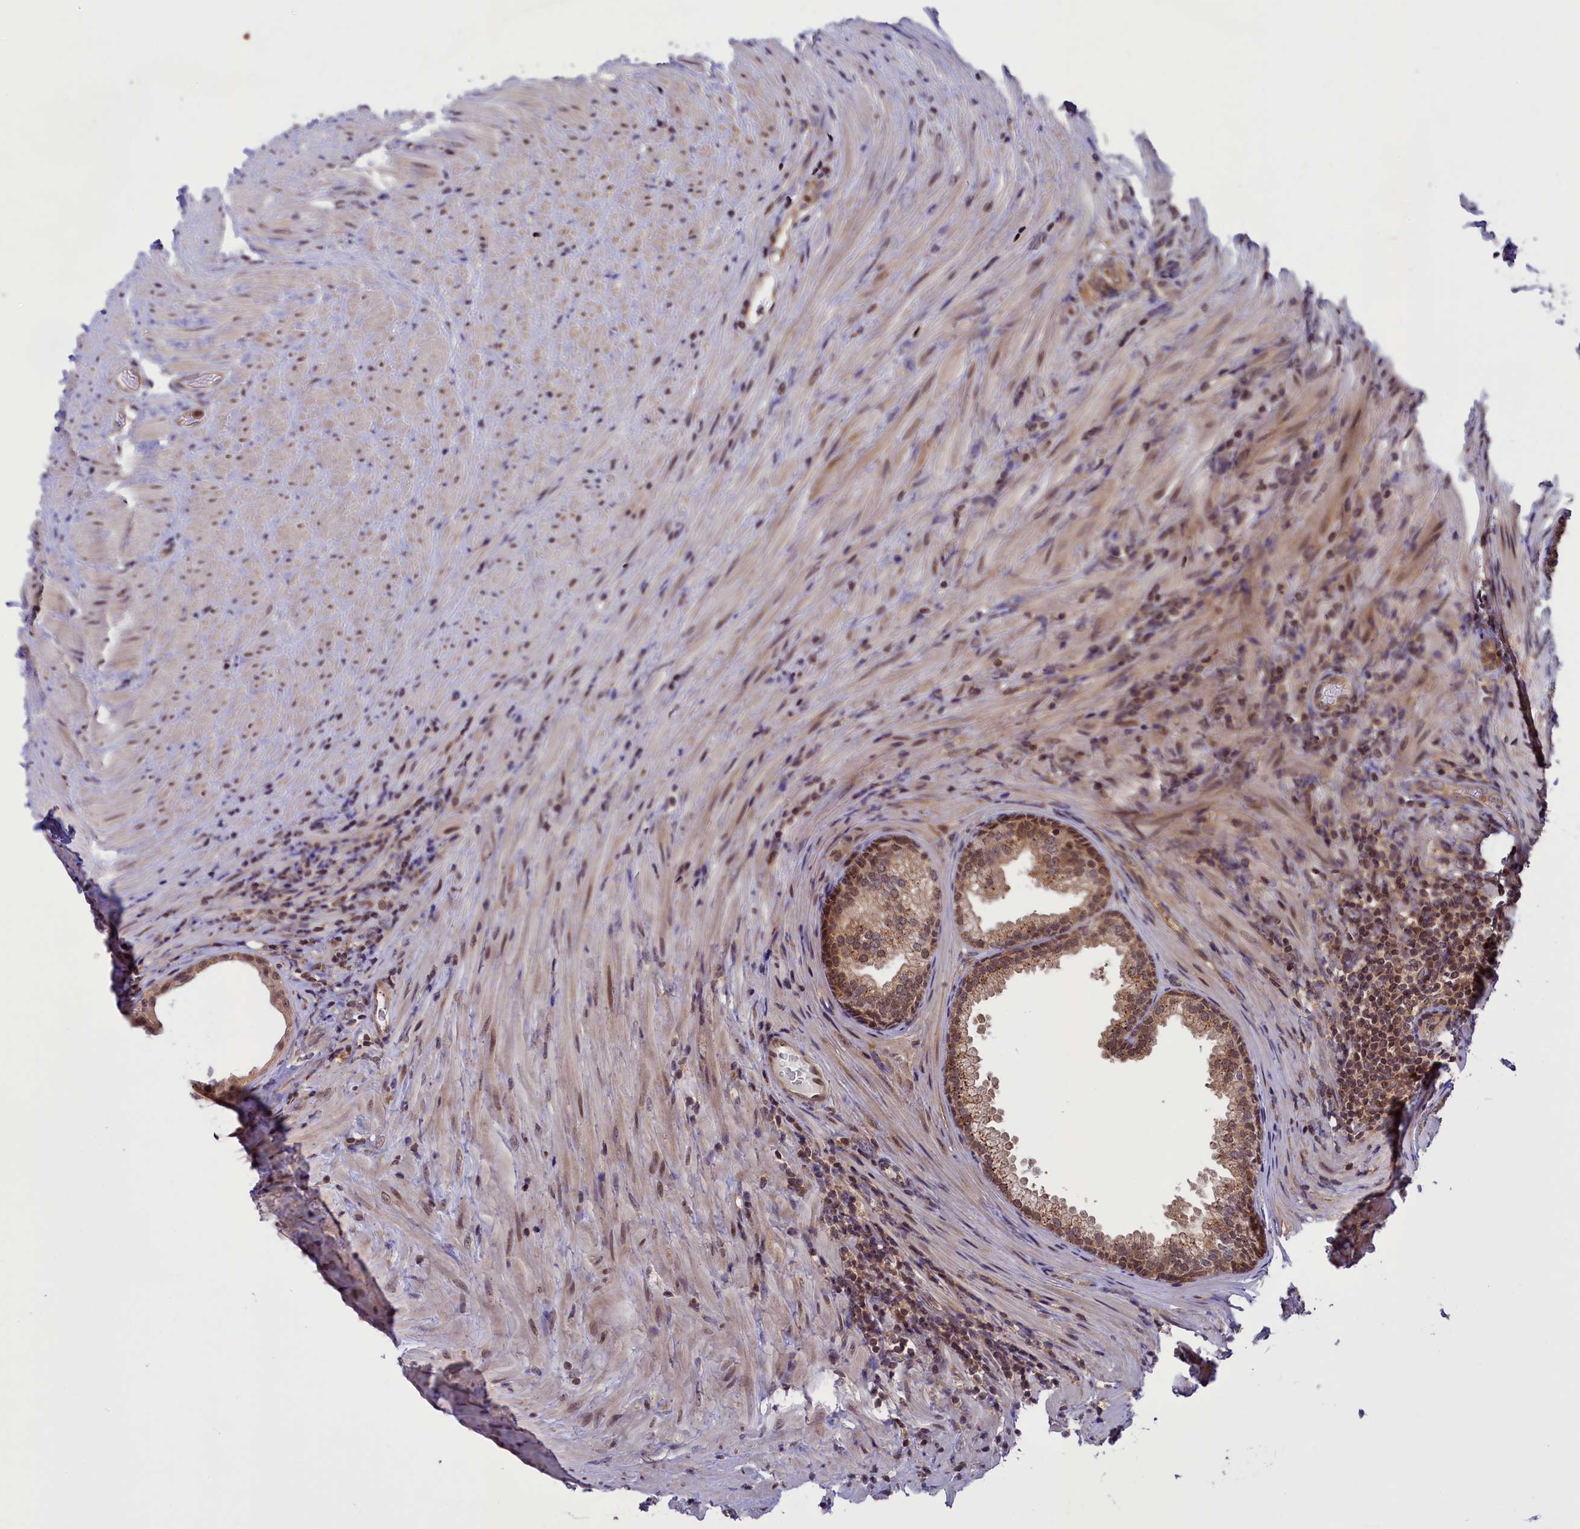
{"staining": {"intensity": "moderate", "quantity": ">75%", "location": "cytoplasmic/membranous,nuclear"}, "tissue": "prostate", "cell_type": "Glandular cells", "image_type": "normal", "snomed": [{"axis": "morphology", "description": "Normal tissue, NOS"}, {"axis": "topography", "description": "Prostate"}], "caption": "Immunohistochemical staining of normal prostate displays medium levels of moderate cytoplasmic/membranous,nuclear positivity in about >75% of glandular cells.", "gene": "SLC7A6OS", "patient": {"sex": "male", "age": 76}}